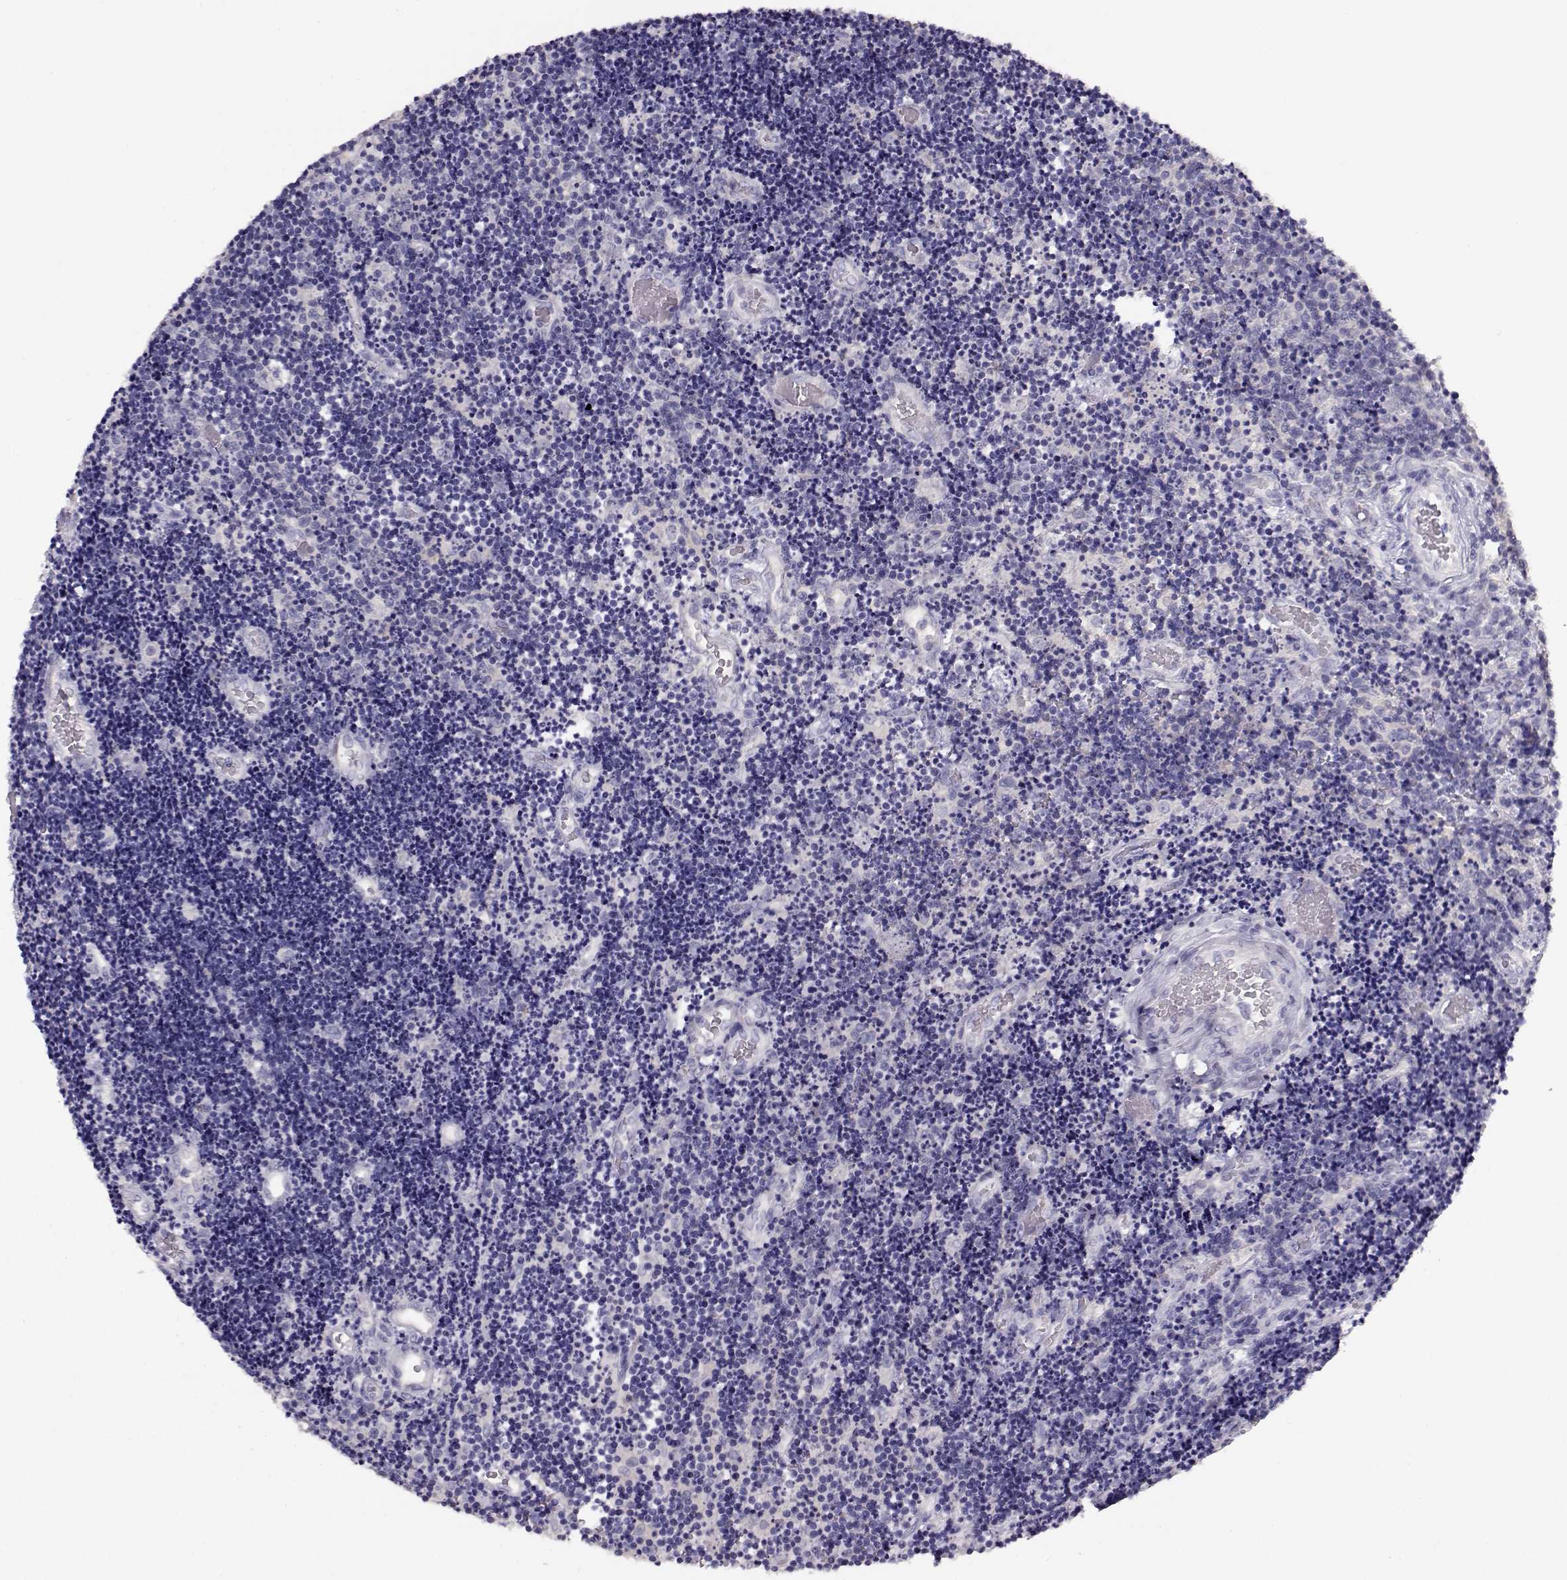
{"staining": {"intensity": "negative", "quantity": "none", "location": "none"}, "tissue": "lymphoma", "cell_type": "Tumor cells", "image_type": "cancer", "snomed": [{"axis": "morphology", "description": "Malignant lymphoma, non-Hodgkin's type, Low grade"}, {"axis": "topography", "description": "Brain"}], "caption": "Lymphoma stained for a protein using immunohistochemistry (IHC) demonstrates no positivity tumor cells.", "gene": "NDRG4", "patient": {"sex": "female", "age": 66}}